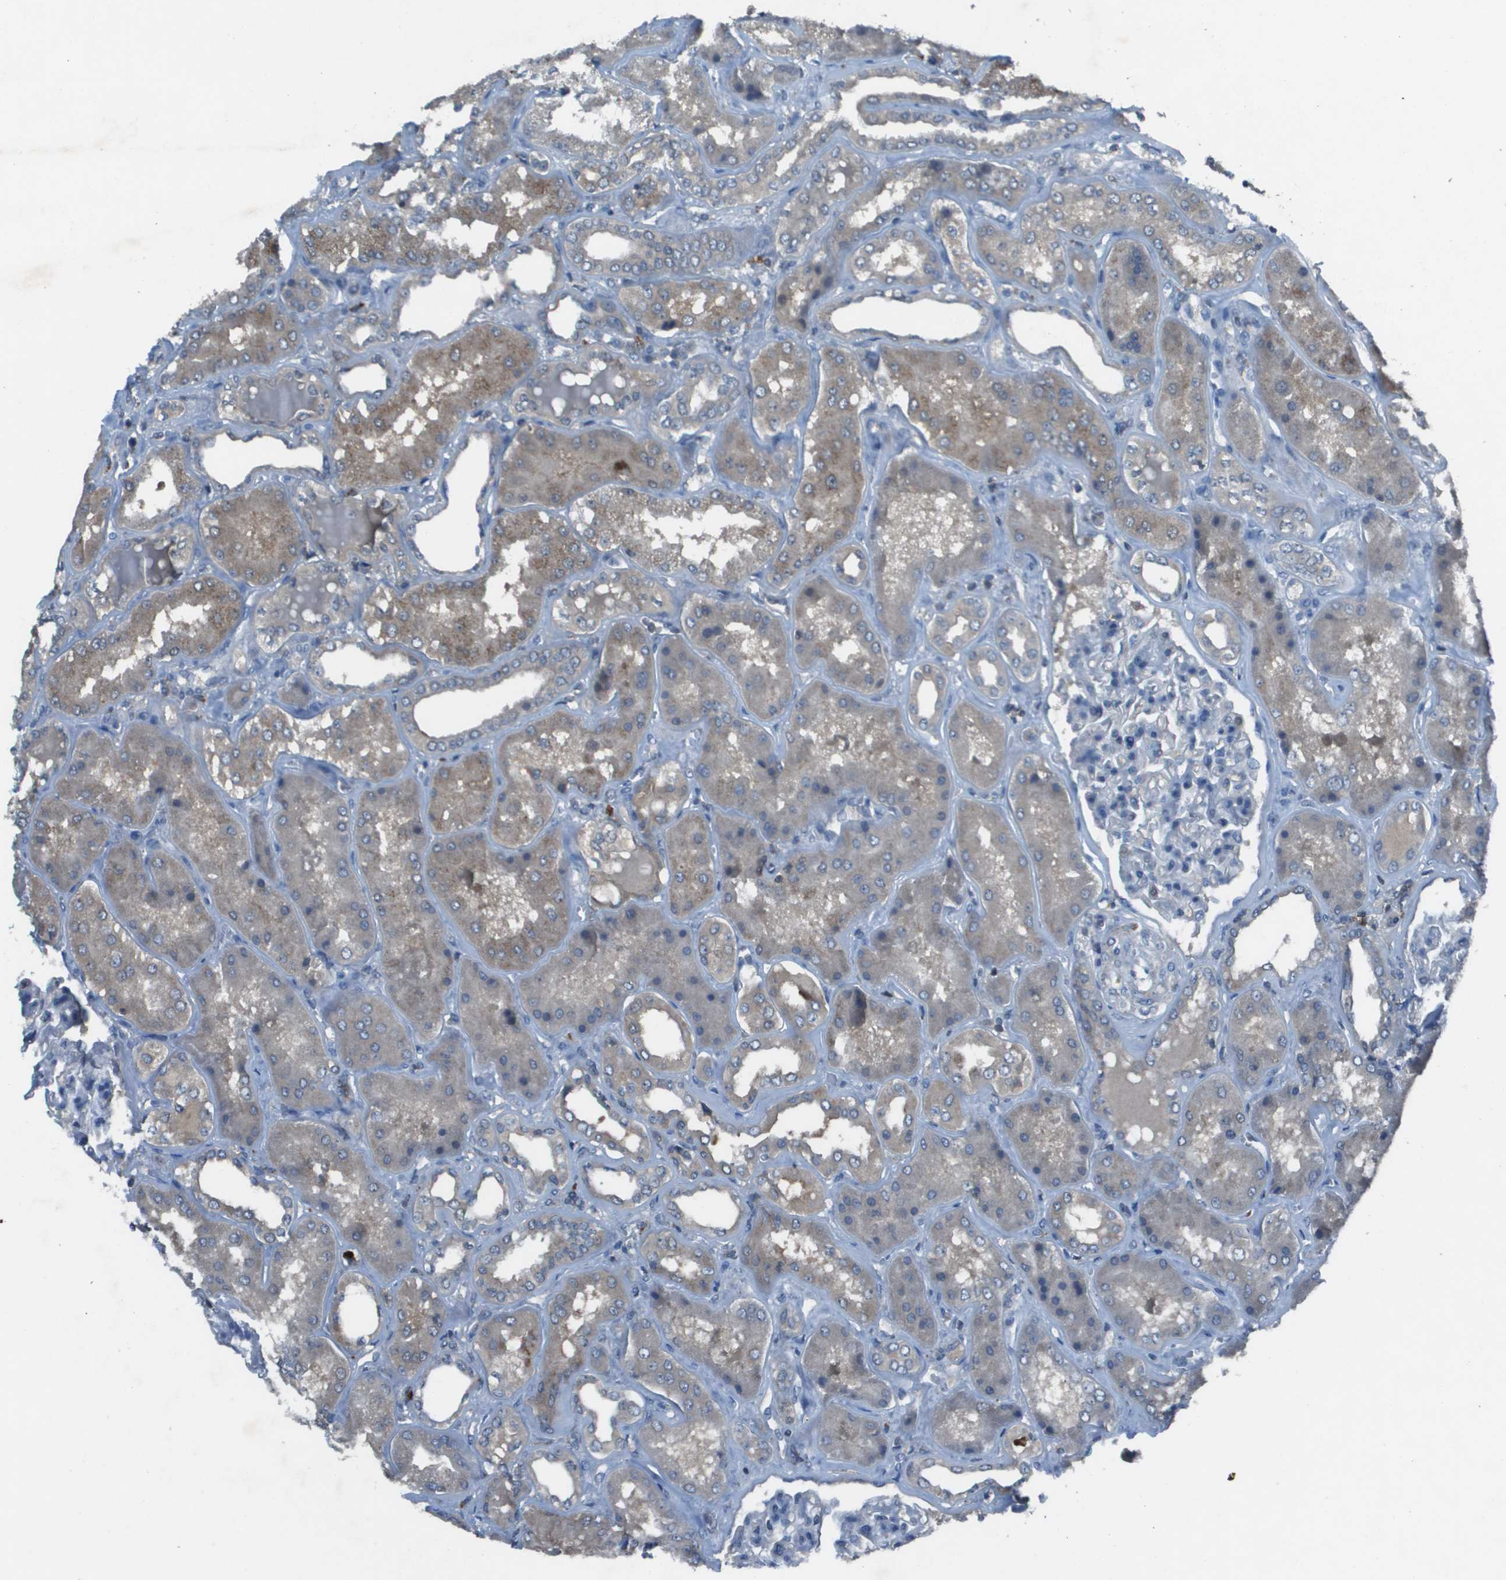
{"staining": {"intensity": "negative", "quantity": "none", "location": "none"}, "tissue": "kidney", "cell_type": "Cells in glomeruli", "image_type": "normal", "snomed": [{"axis": "morphology", "description": "Normal tissue, NOS"}, {"axis": "topography", "description": "Kidney"}], "caption": "A high-resolution photomicrograph shows immunohistochemistry staining of normal kidney, which shows no significant expression in cells in glomeruli. (DAB (3,3'-diaminobenzidine) immunohistochemistry, high magnification).", "gene": "CAMK4", "patient": {"sex": "female", "age": 56}}